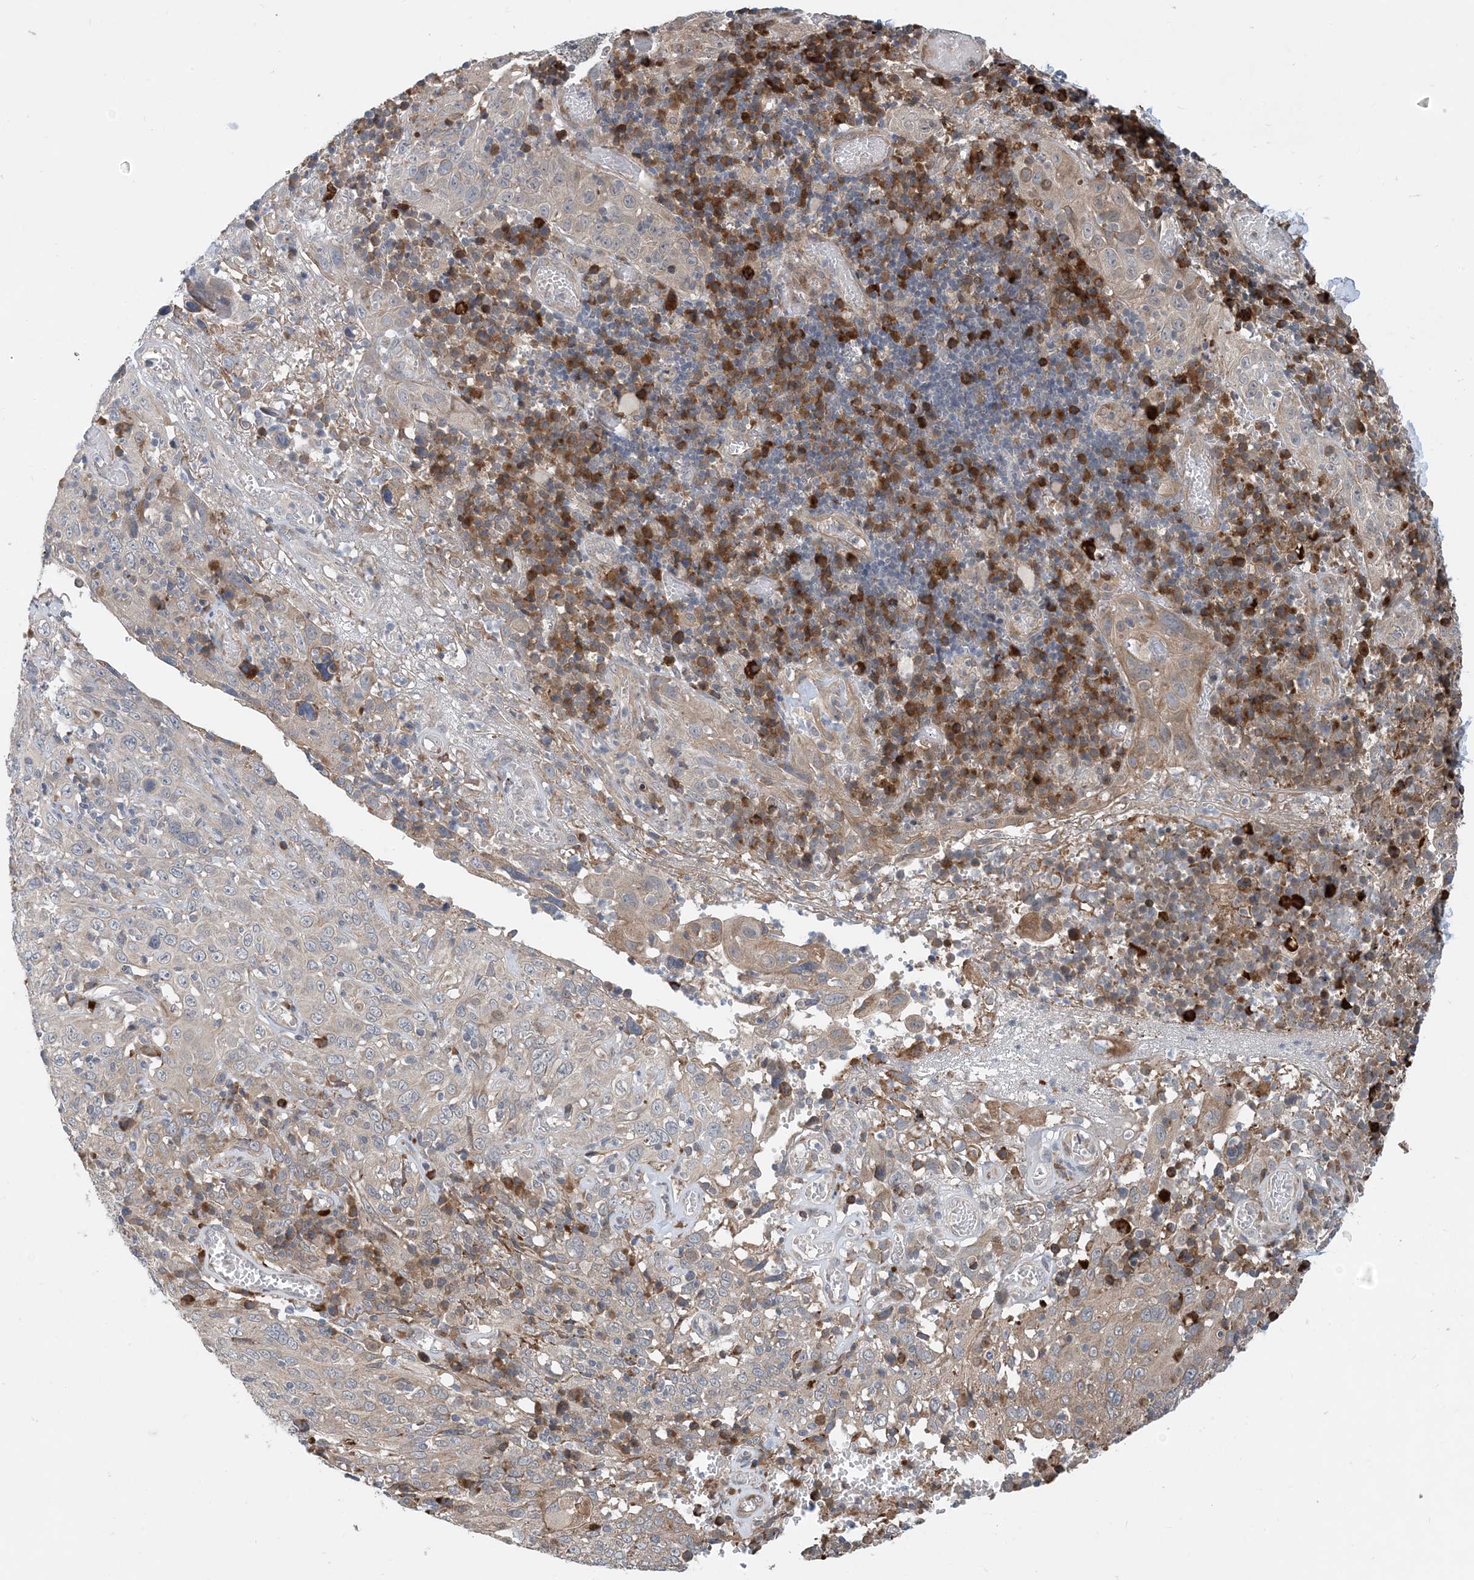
{"staining": {"intensity": "weak", "quantity": "<25%", "location": "cytoplasmic/membranous"}, "tissue": "cervical cancer", "cell_type": "Tumor cells", "image_type": "cancer", "snomed": [{"axis": "morphology", "description": "Squamous cell carcinoma, NOS"}, {"axis": "topography", "description": "Cervix"}], "caption": "Immunohistochemistry image of neoplastic tissue: human cervical squamous cell carcinoma stained with DAB exhibits no significant protein expression in tumor cells. (Immunohistochemistry (ihc), brightfield microscopy, high magnification).", "gene": "PHOSPHO2", "patient": {"sex": "female", "age": 46}}